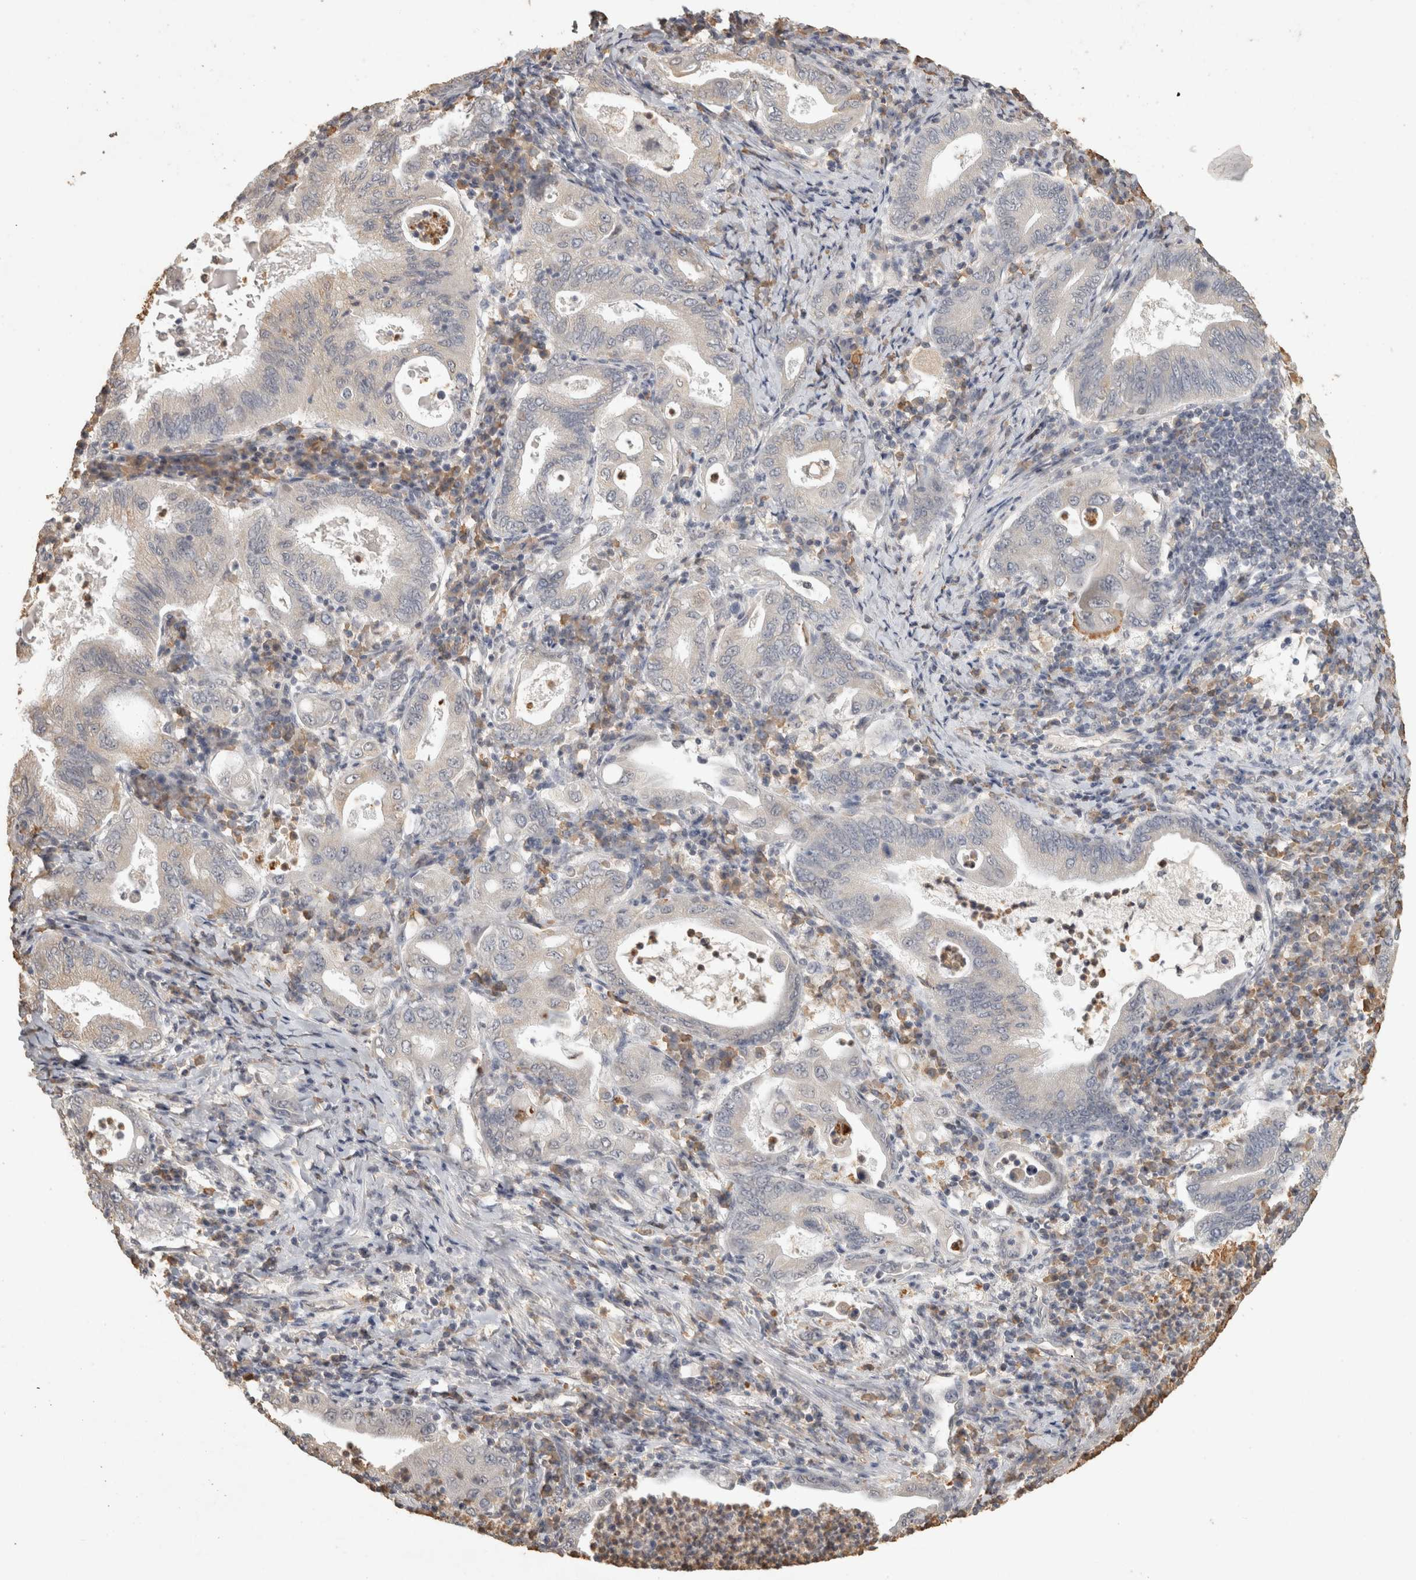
{"staining": {"intensity": "negative", "quantity": "none", "location": "none"}, "tissue": "stomach cancer", "cell_type": "Tumor cells", "image_type": "cancer", "snomed": [{"axis": "morphology", "description": "Normal tissue, NOS"}, {"axis": "morphology", "description": "Adenocarcinoma, NOS"}, {"axis": "topography", "description": "Esophagus"}, {"axis": "topography", "description": "Stomach, upper"}, {"axis": "topography", "description": "Peripheral nerve tissue"}], "caption": "Immunohistochemistry histopathology image of neoplastic tissue: stomach cancer (adenocarcinoma) stained with DAB demonstrates no significant protein positivity in tumor cells. (Brightfield microscopy of DAB (3,3'-diaminobenzidine) immunohistochemistry (IHC) at high magnification).", "gene": "REPS2", "patient": {"sex": "male", "age": 62}}